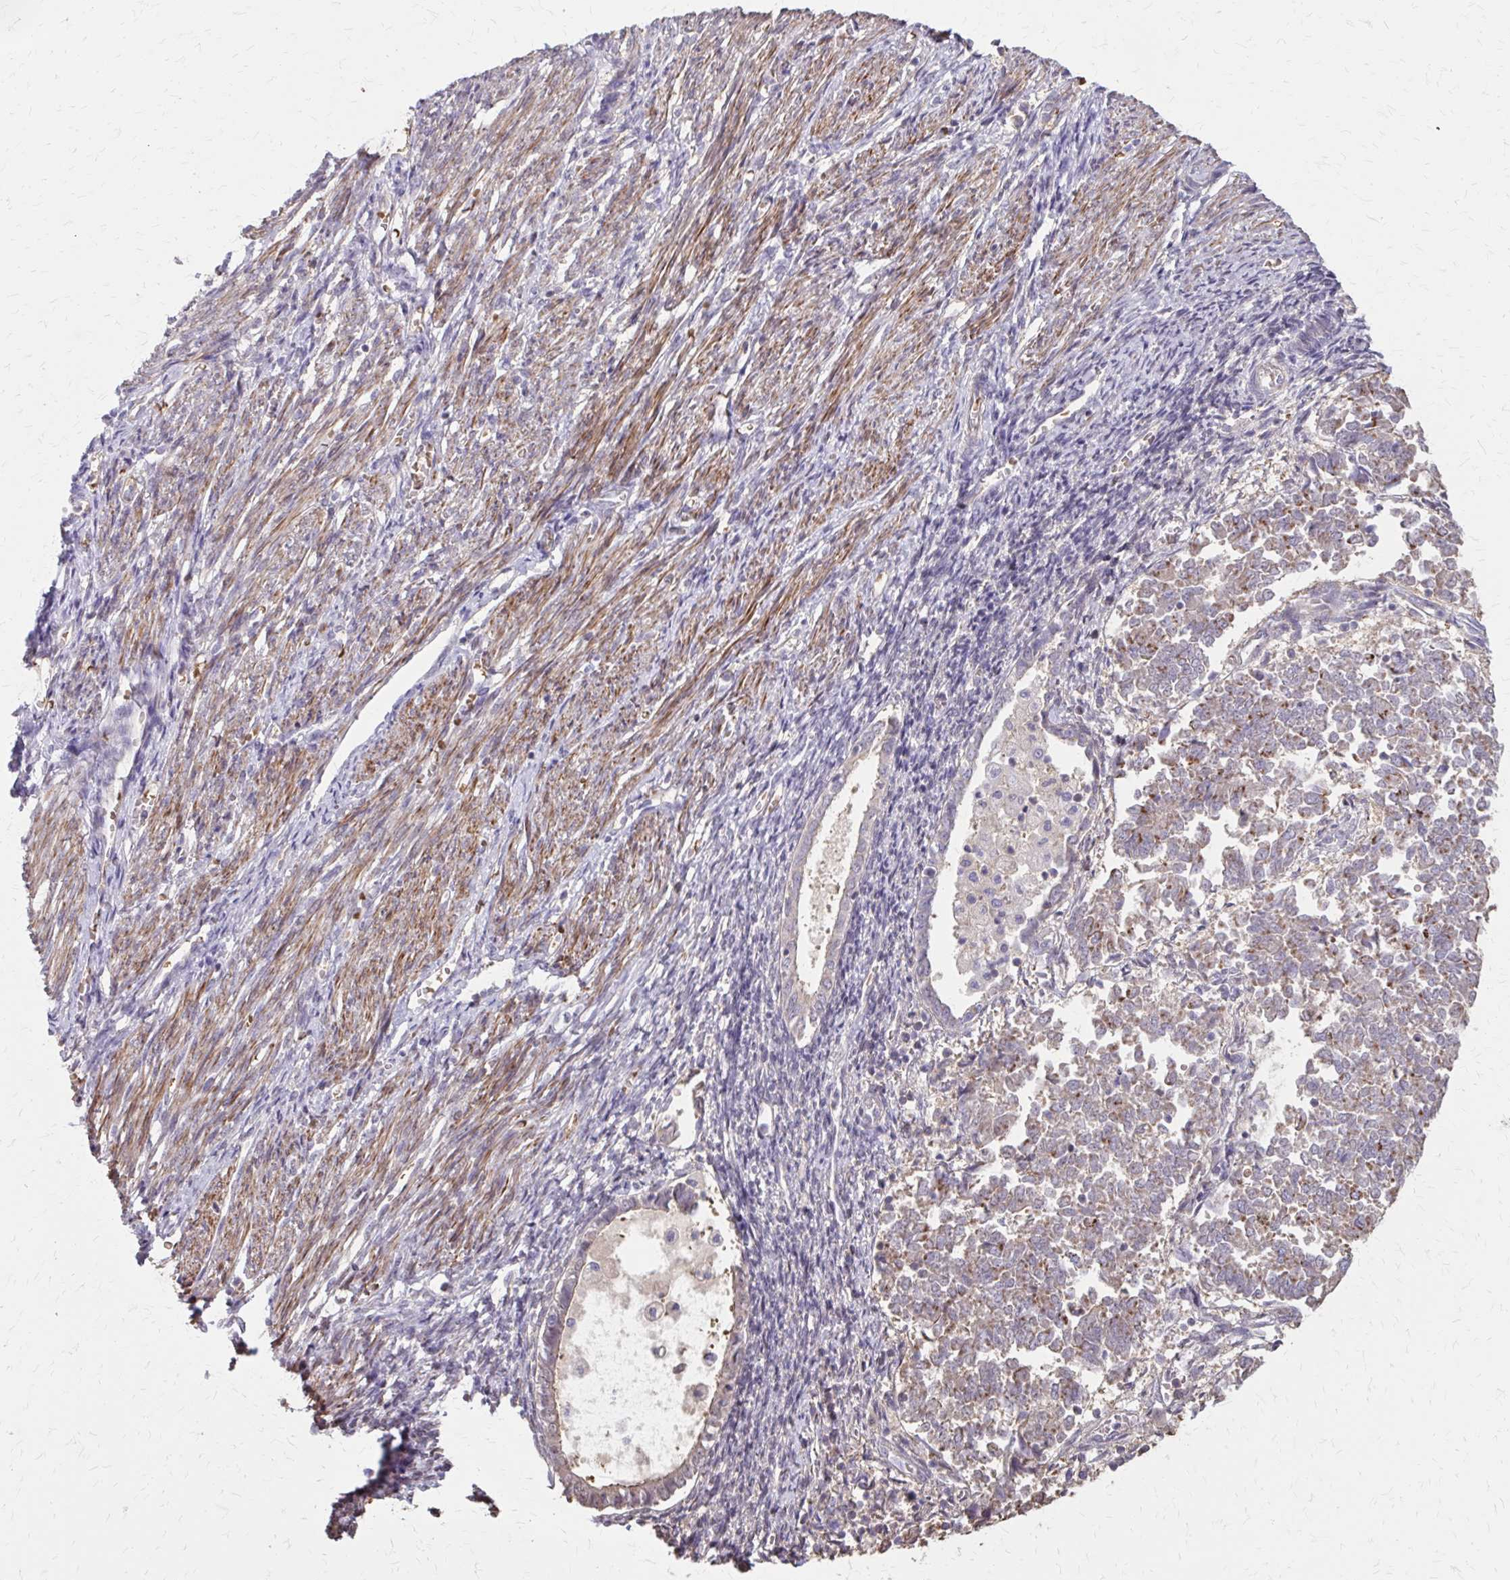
{"staining": {"intensity": "moderate", "quantity": "25%-75%", "location": "cytoplasmic/membranous"}, "tissue": "endometrial cancer", "cell_type": "Tumor cells", "image_type": "cancer", "snomed": [{"axis": "morphology", "description": "Adenocarcinoma, NOS"}, {"axis": "topography", "description": "Endometrium"}], "caption": "High-magnification brightfield microscopy of endometrial cancer stained with DAB (brown) and counterstained with hematoxylin (blue). tumor cells exhibit moderate cytoplasmic/membranous expression is seen in approximately25%-75% of cells. (Brightfield microscopy of DAB IHC at high magnification).", "gene": "IFI44L", "patient": {"sex": "female", "age": 65}}